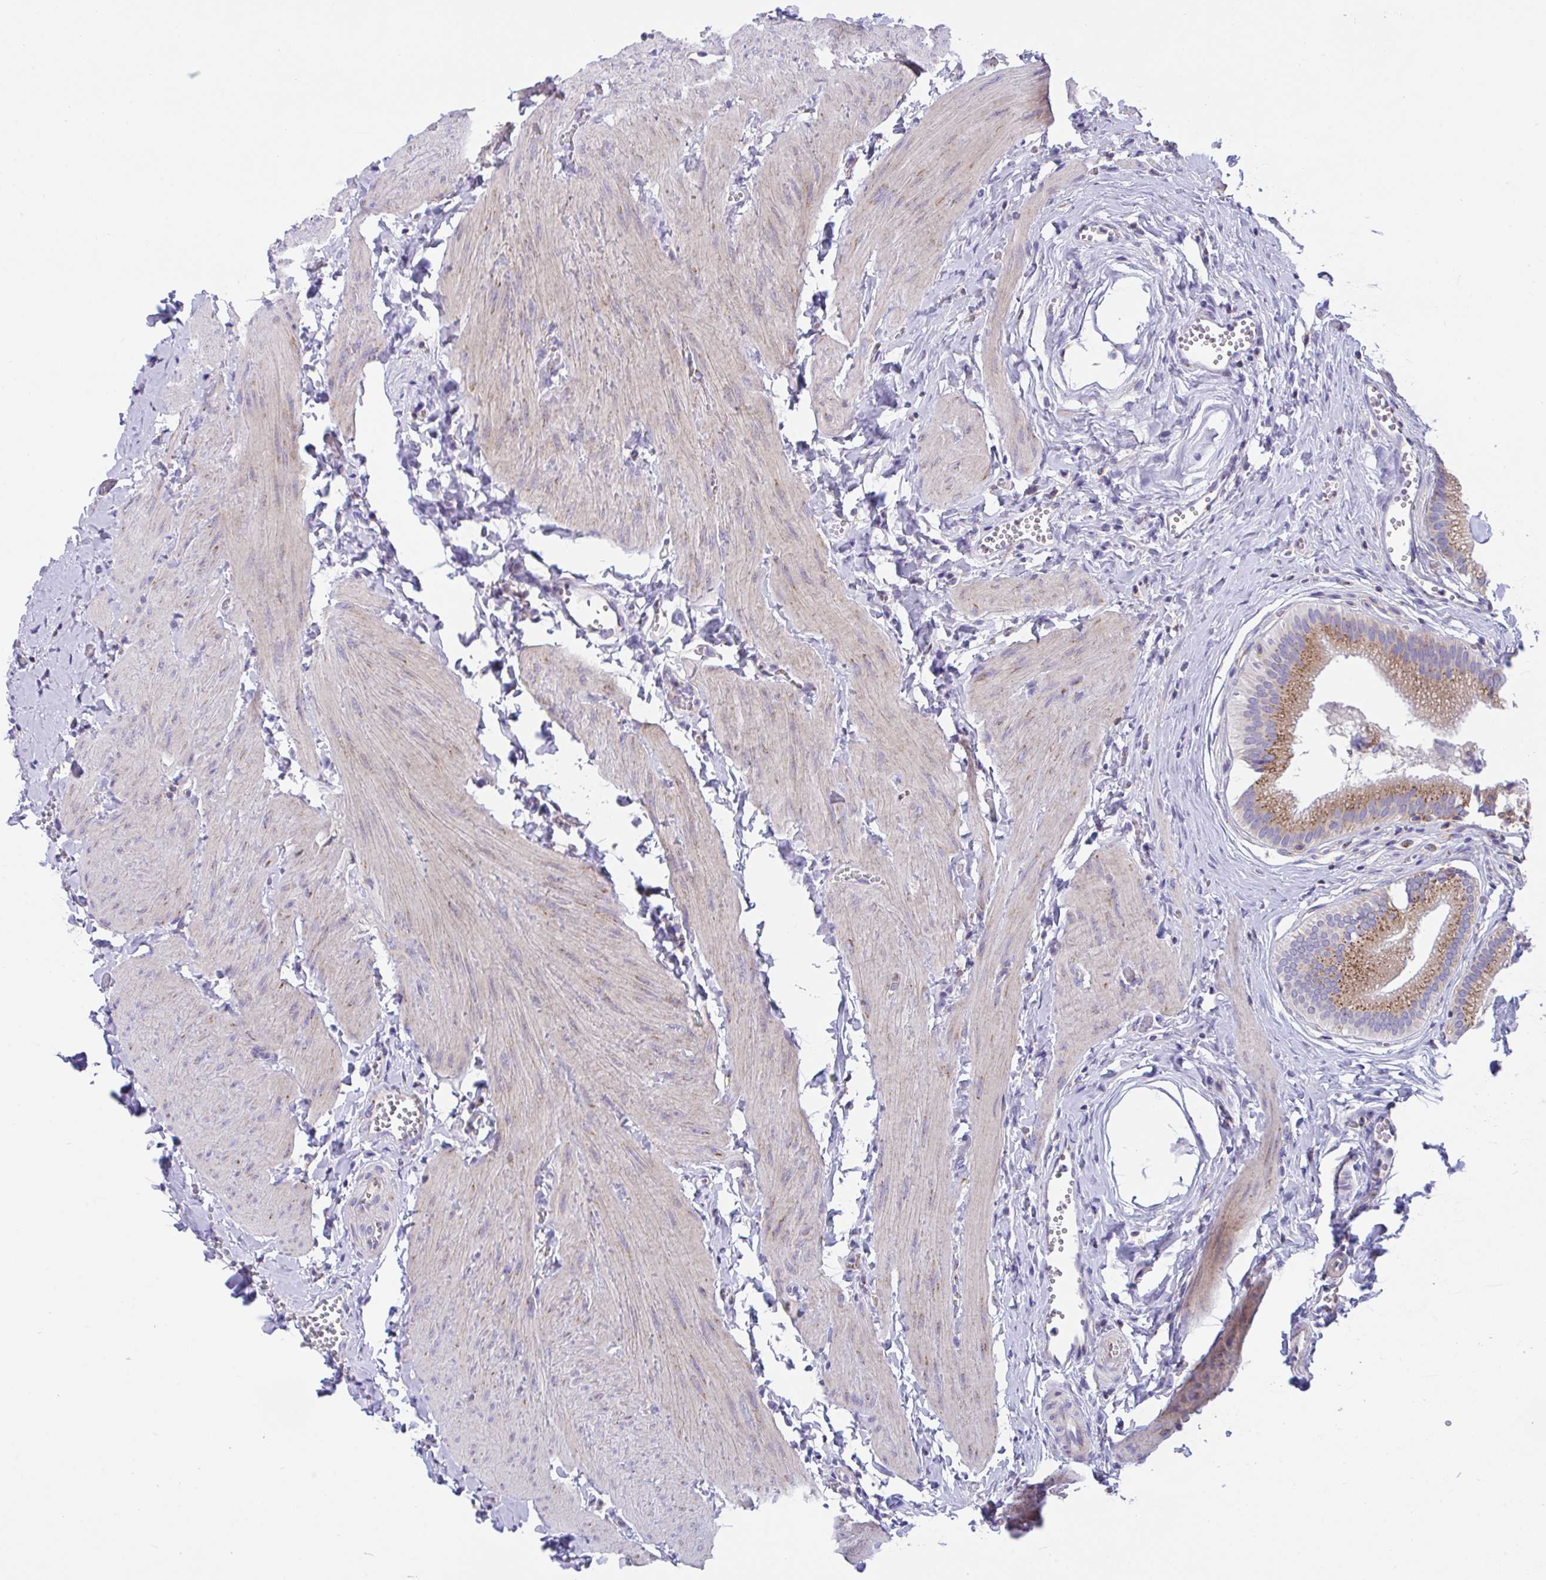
{"staining": {"intensity": "moderate", "quantity": ">75%", "location": "cytoplasmic/membranous"}, "tissue": "gallbladder", "cell_type": "Glandular cells", "image_type": "normal", "snomed": [{"axis": "morphology", "description": "Normal tissue, NOS"}, {"axis": "topography", "description": "Gallbladder"}], "caption": "Moderate cytoplasmic/membranous expression is identified in about >75% of glandular cells in unremarkable gallbladder.", "gene": "MIA3", "patient": {"sex": "male", "age": 17}}